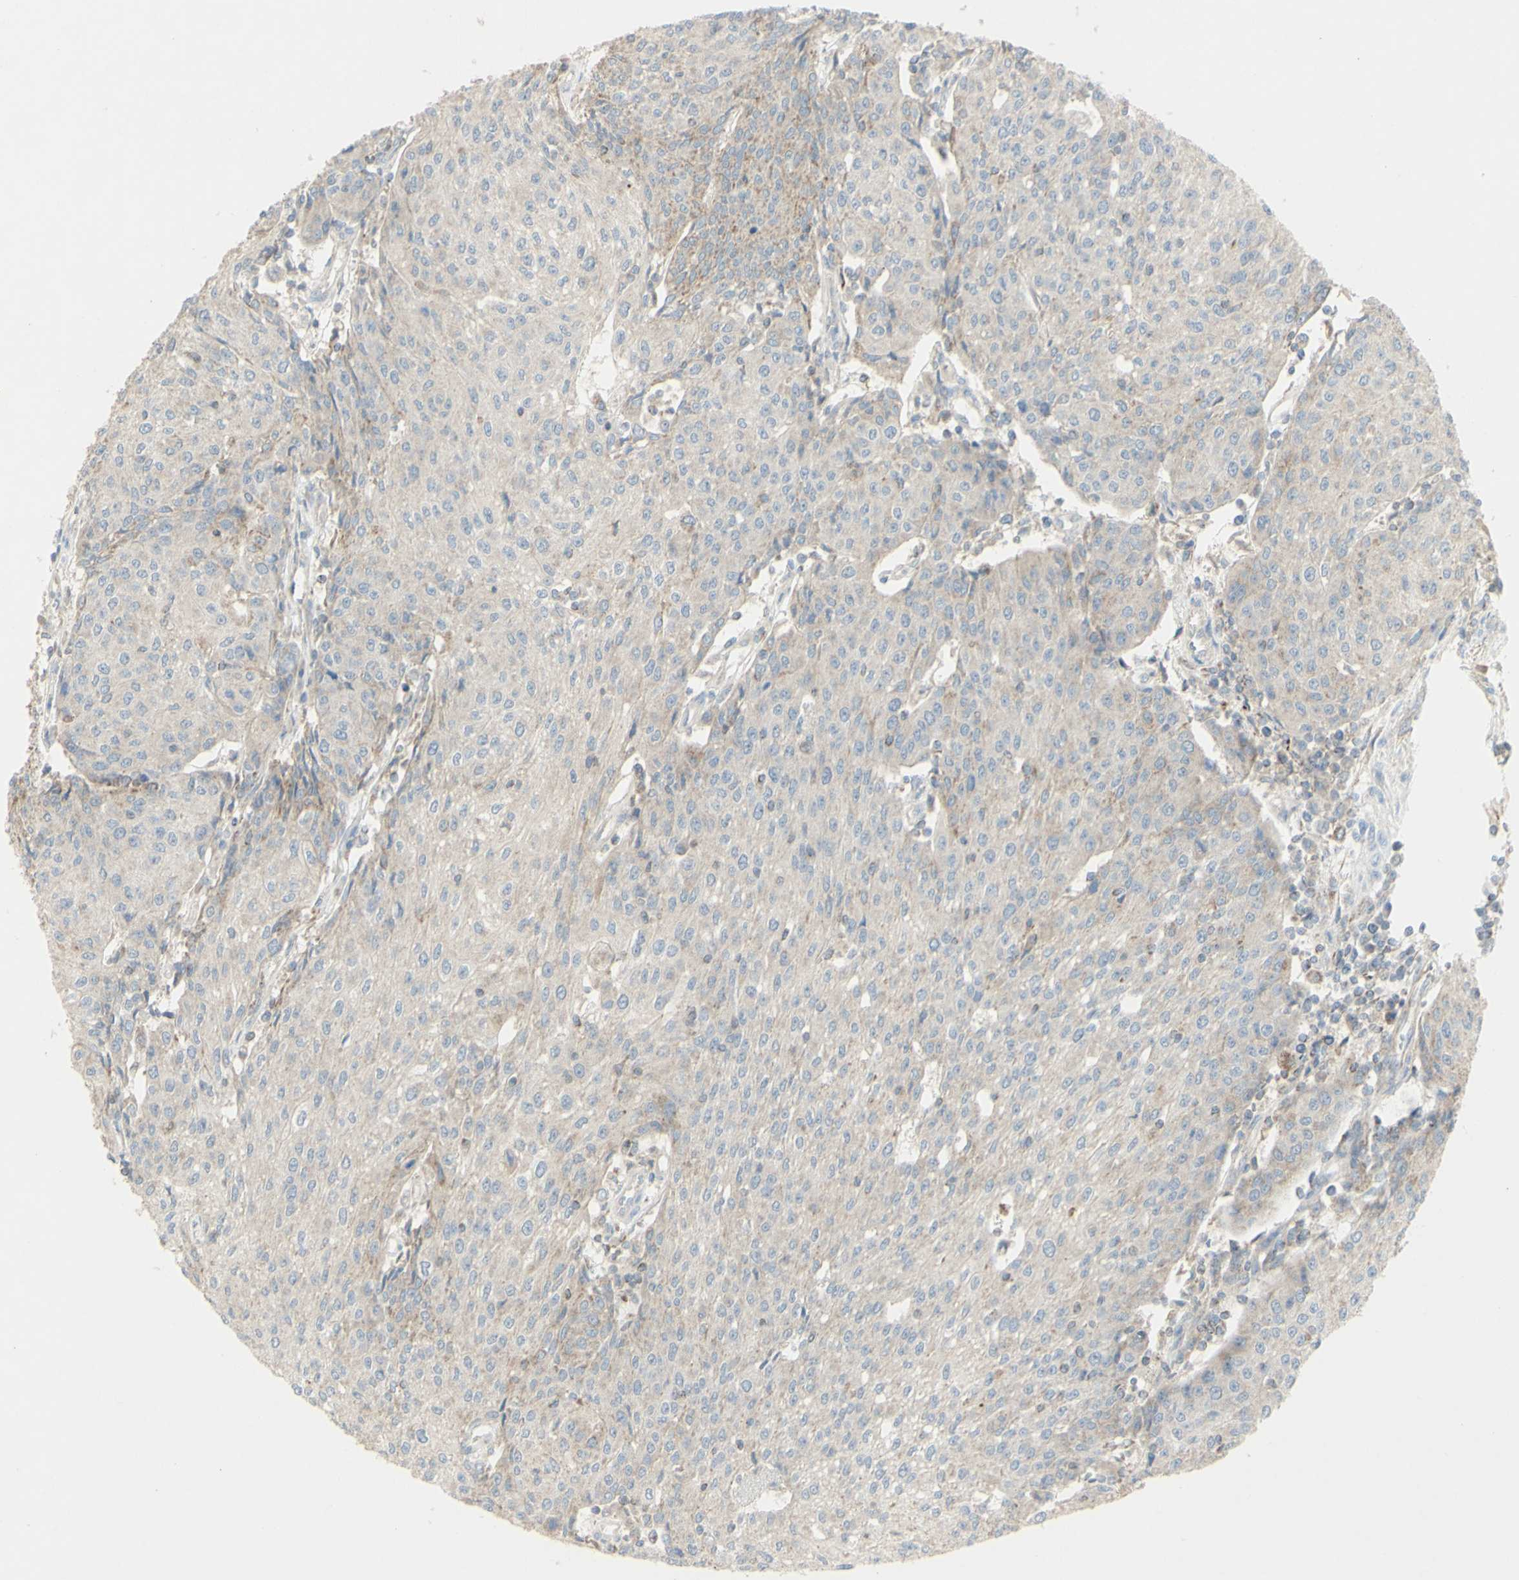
{"staining": {"intensity": "weak", "quantity": "<25%", "location": "cytoplasmic/membranous"}, "tissue": "urothelial cancer", "cell_type": "Tumor cells", "image_type": "cancer", "snomed": [{"axis": "morphology", "description": "Urothelial carcinoma, High grade"}, {"axis": "topography", "description": "Urinary bladder"}], "caption": "Immunohistochemistry of human urothelial cancer exhibits no expression in tumor cells.", "gene": "CNTNAP1", "patient": {"sex": "female", "age": 85}}